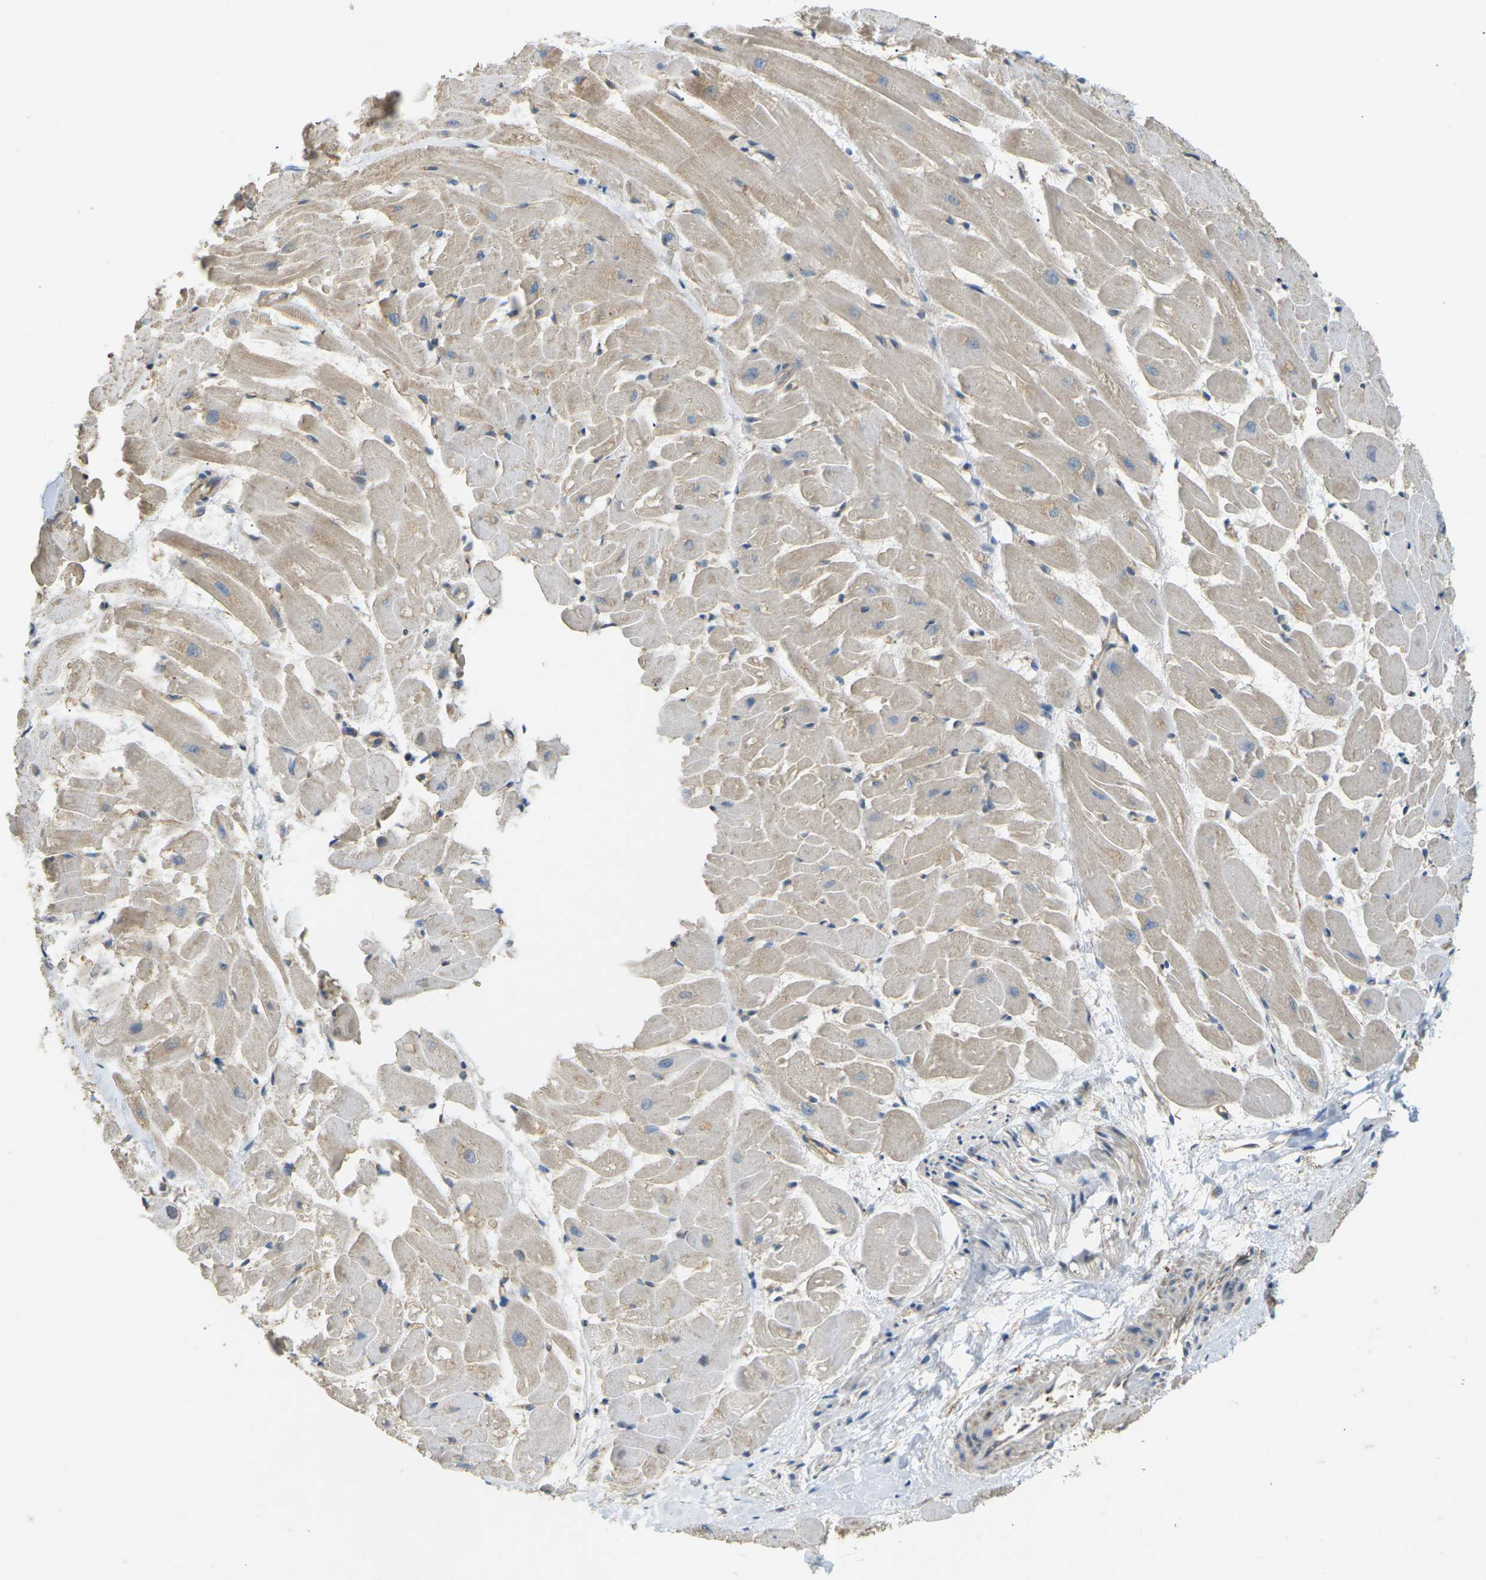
{"staining": {"intensity": "weak", "quantity": ">75%", "location": "cytoplasmic/membranous"}, "tissue": "heart muscle", "cell_type": "Cardiomyocytes", "image_type": "normal", "snomed": [{"axis": "morphology", "description": "Normal tissue, NOS"}, {"axis": "topography", "description": "Heart"}], "caption": "This image reveals normal heart muscle stained with immunohistochemistry to label a protein in brown. The cytoplasmic/membranous of cardiomyocytes show weak positivity for the protein. Nuclei are counter-stained blue.", "gene": "KSR1", "patient": {"sex": "female", "age": 19}}